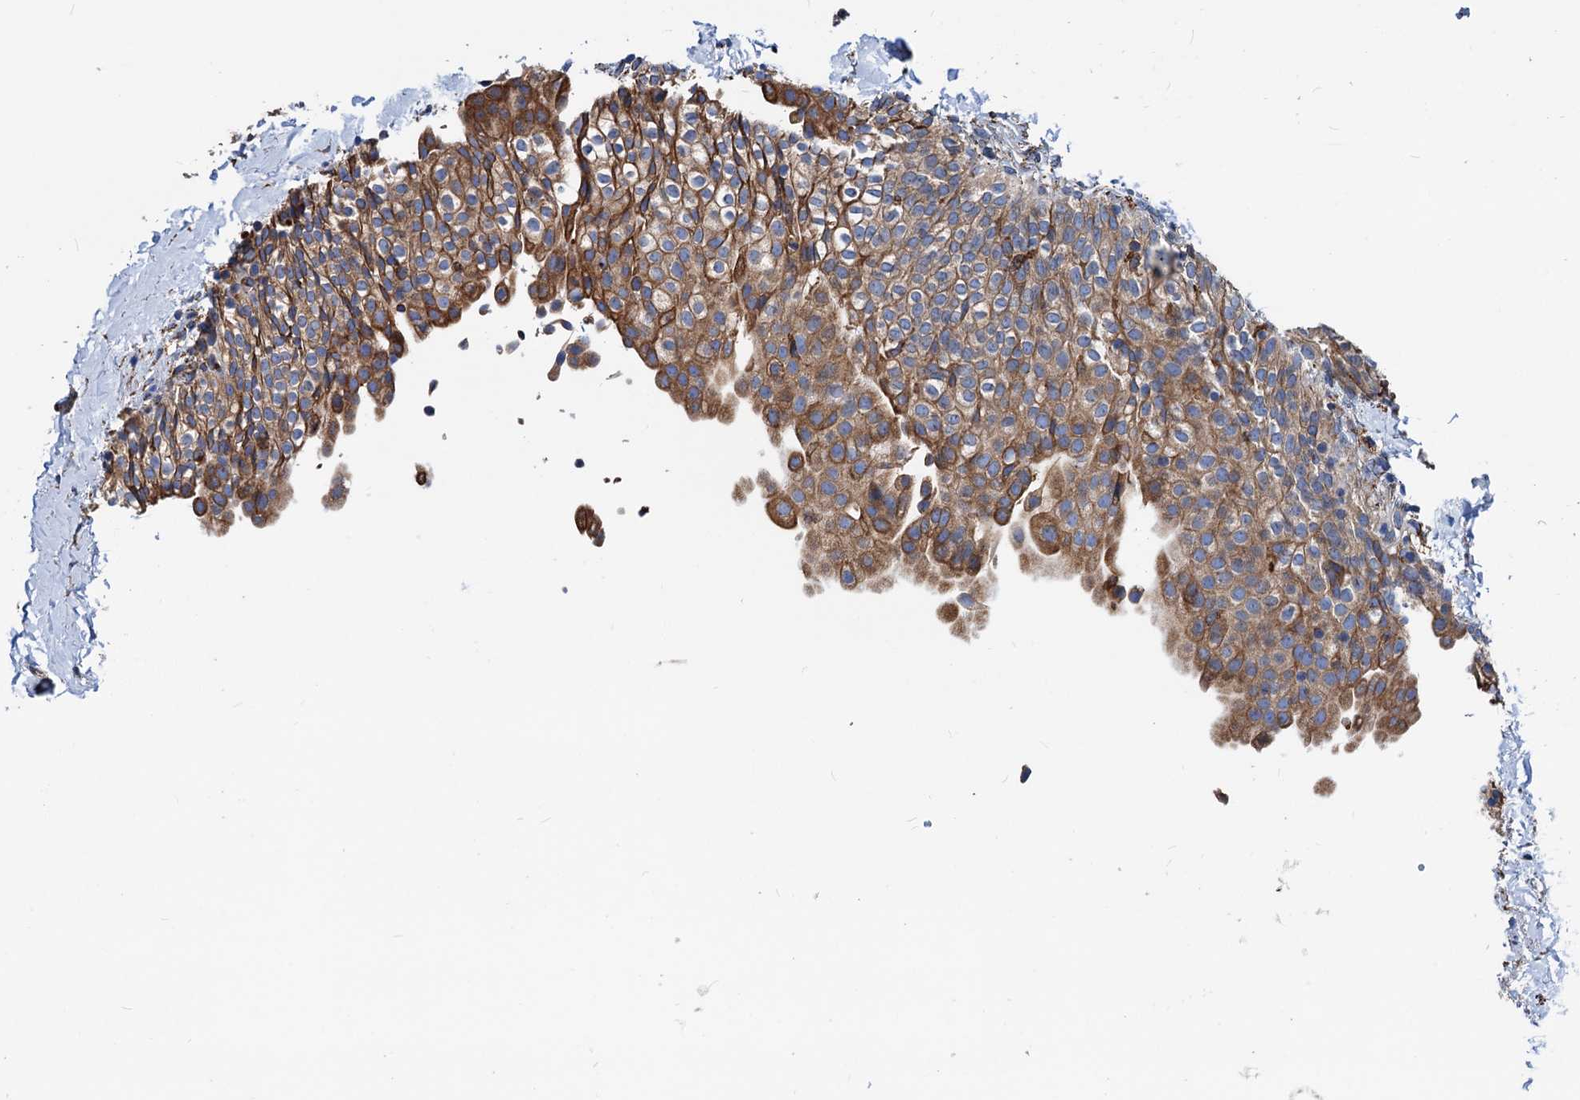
{"staining": {"intensity": "moderate", "quantity": ">75%", "location": "cytoplasmic/membranous"}, "tissue": "urinary bladder", "cell_type": "Urothelial cells", "image_type": "normal", "snomed": [{"axis": "morphology", "description": "Normal tissue, NOS"}, {"axis": "topography", "description": "Urinary bladder"}], "caption": "An image of human urinary bladder stained for a protein displays moderate cytoplasmic/membranous brown staining in urothelial cells. (IHC, brightfield microscopy, high magnification).", "gene": "HSPA5", "patient": {"sex": "male", "age": 55}}